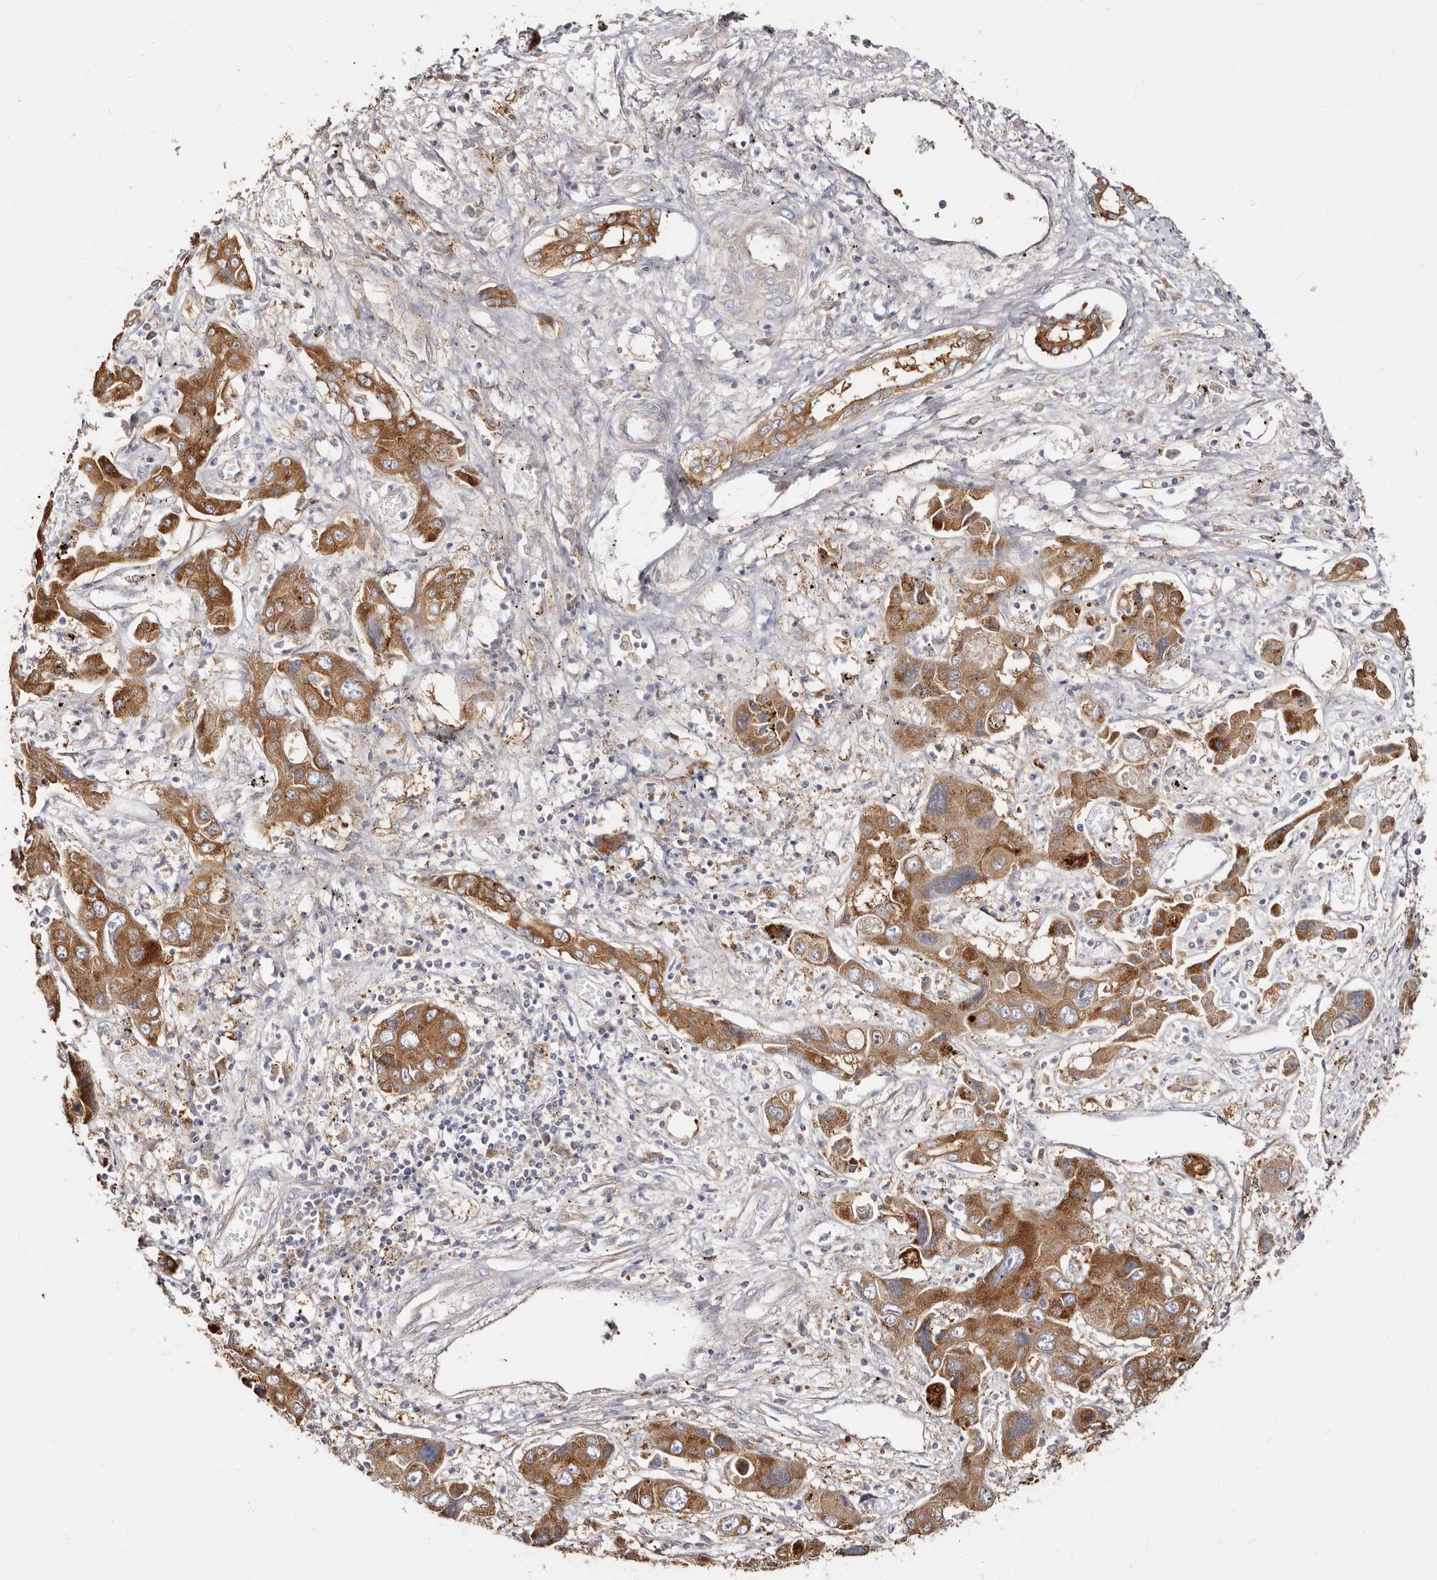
{"staining": {"intensity": "moderate", "quantity": ">75%", "location": "cytoplasmic/membranous"}, "tissue": "liver cancer", "cell_type": "Tumor cells", "image_type": "cancer", "snomed": [{"axis": "morphology", "description": "Cholangiocarcinoma"}, {"axis": "topography", "description": "Liver"}], "caption": "A brown stain labels moderate cytoplasmic/membranous staining of a protein in human liver cholangiocarcinoma tumor cells.", "gene": "BAIAP2L1", "patient": {"sex": "male", "age": 67}}